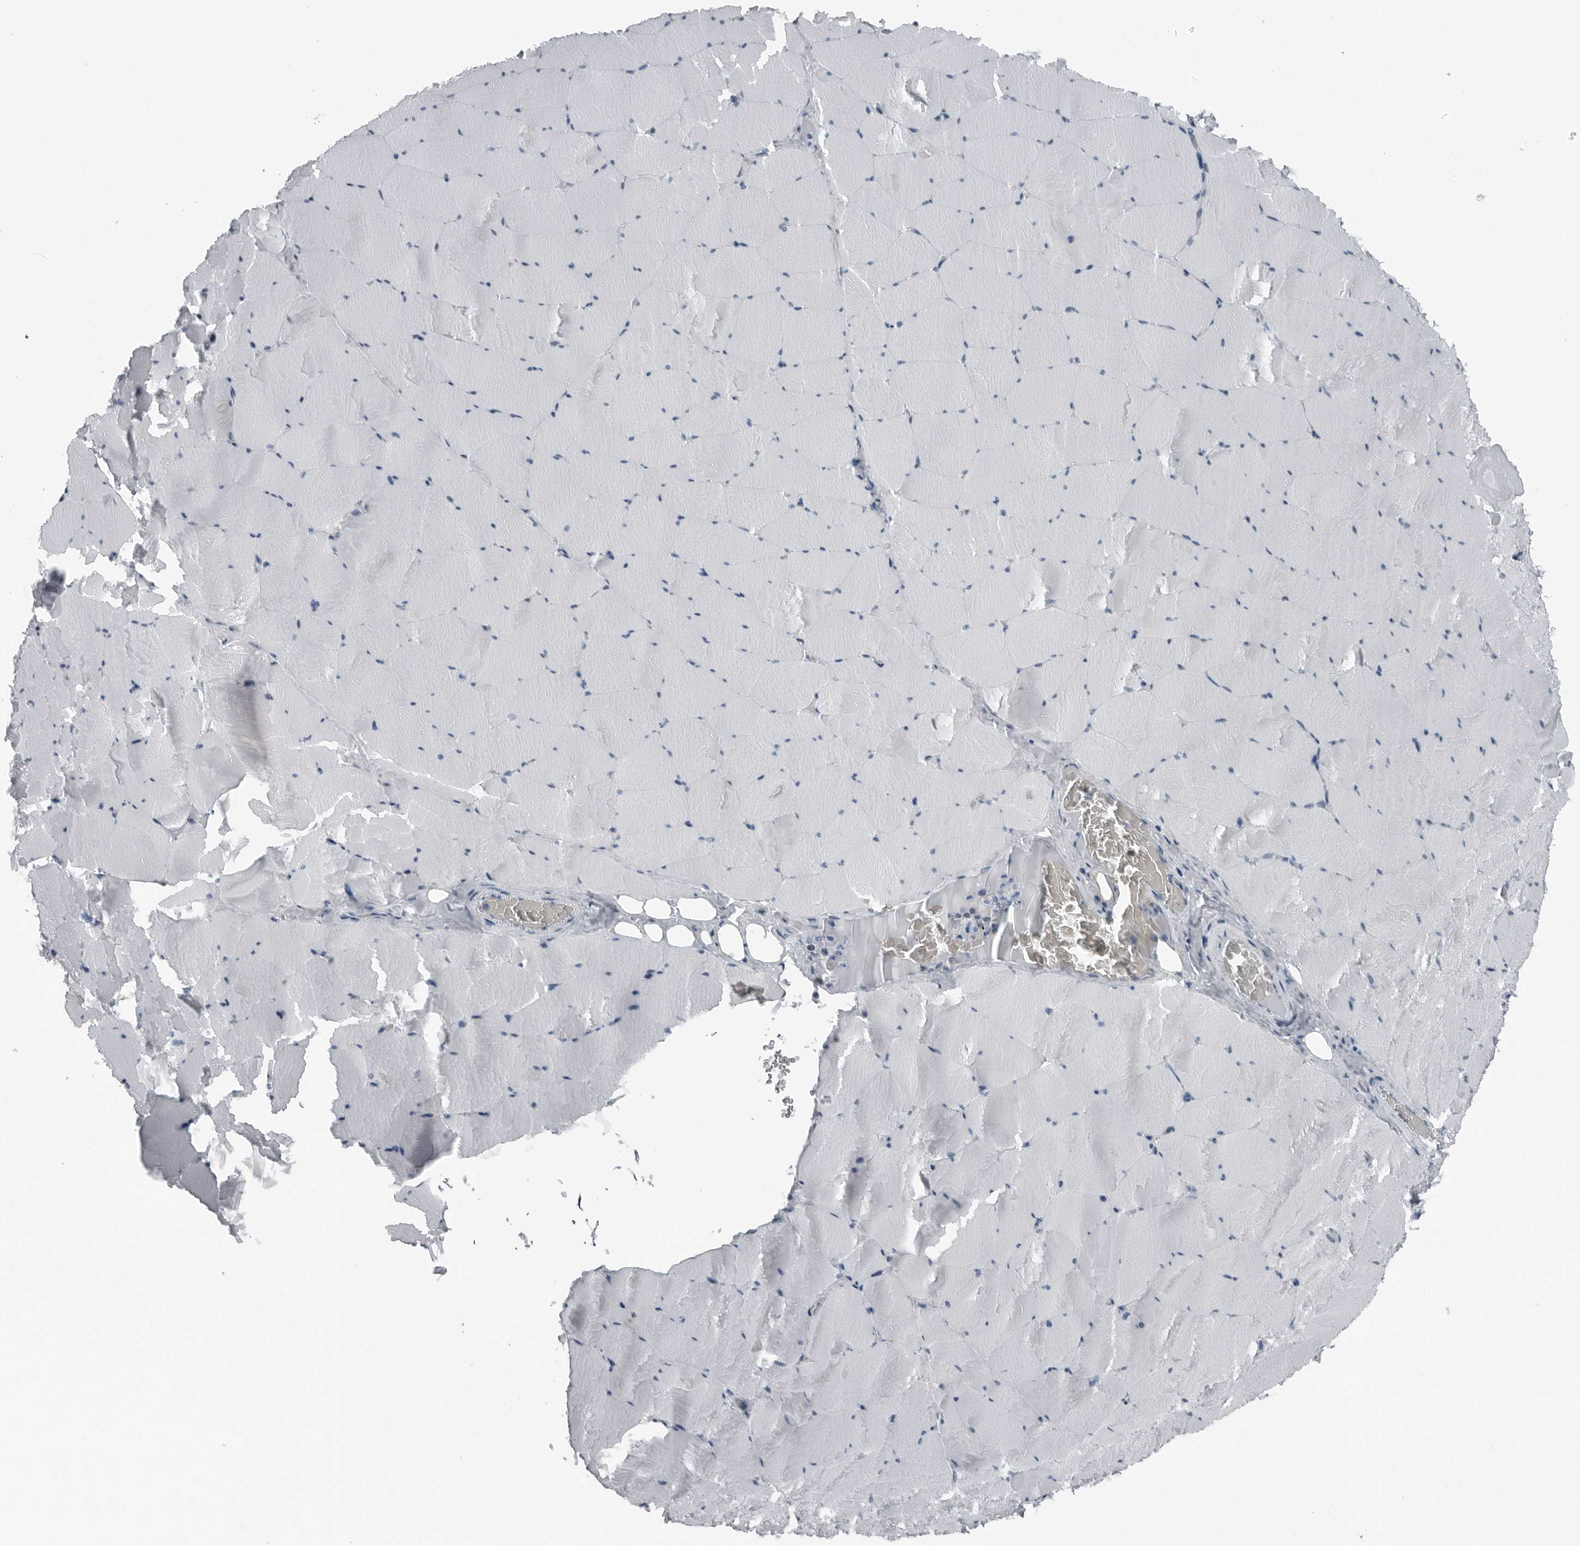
{"staining": {"intensity": "negative", "quantity": "none", "location": "none"}, "tissue": "skeletal muscle", "cell_type": "Myocytes", "image_type": "normal", "snomed": [{"axis": "morphology", "description": "Normal tissue, NOS"}, {"axis": "topography", "description": "Skeletal muscle"}], "caption": "The image exhibits no significant staining in myocytes of skeletal muscle.", "gene": "PRSS1", "patient": {"sex": "male", "age": 62}}